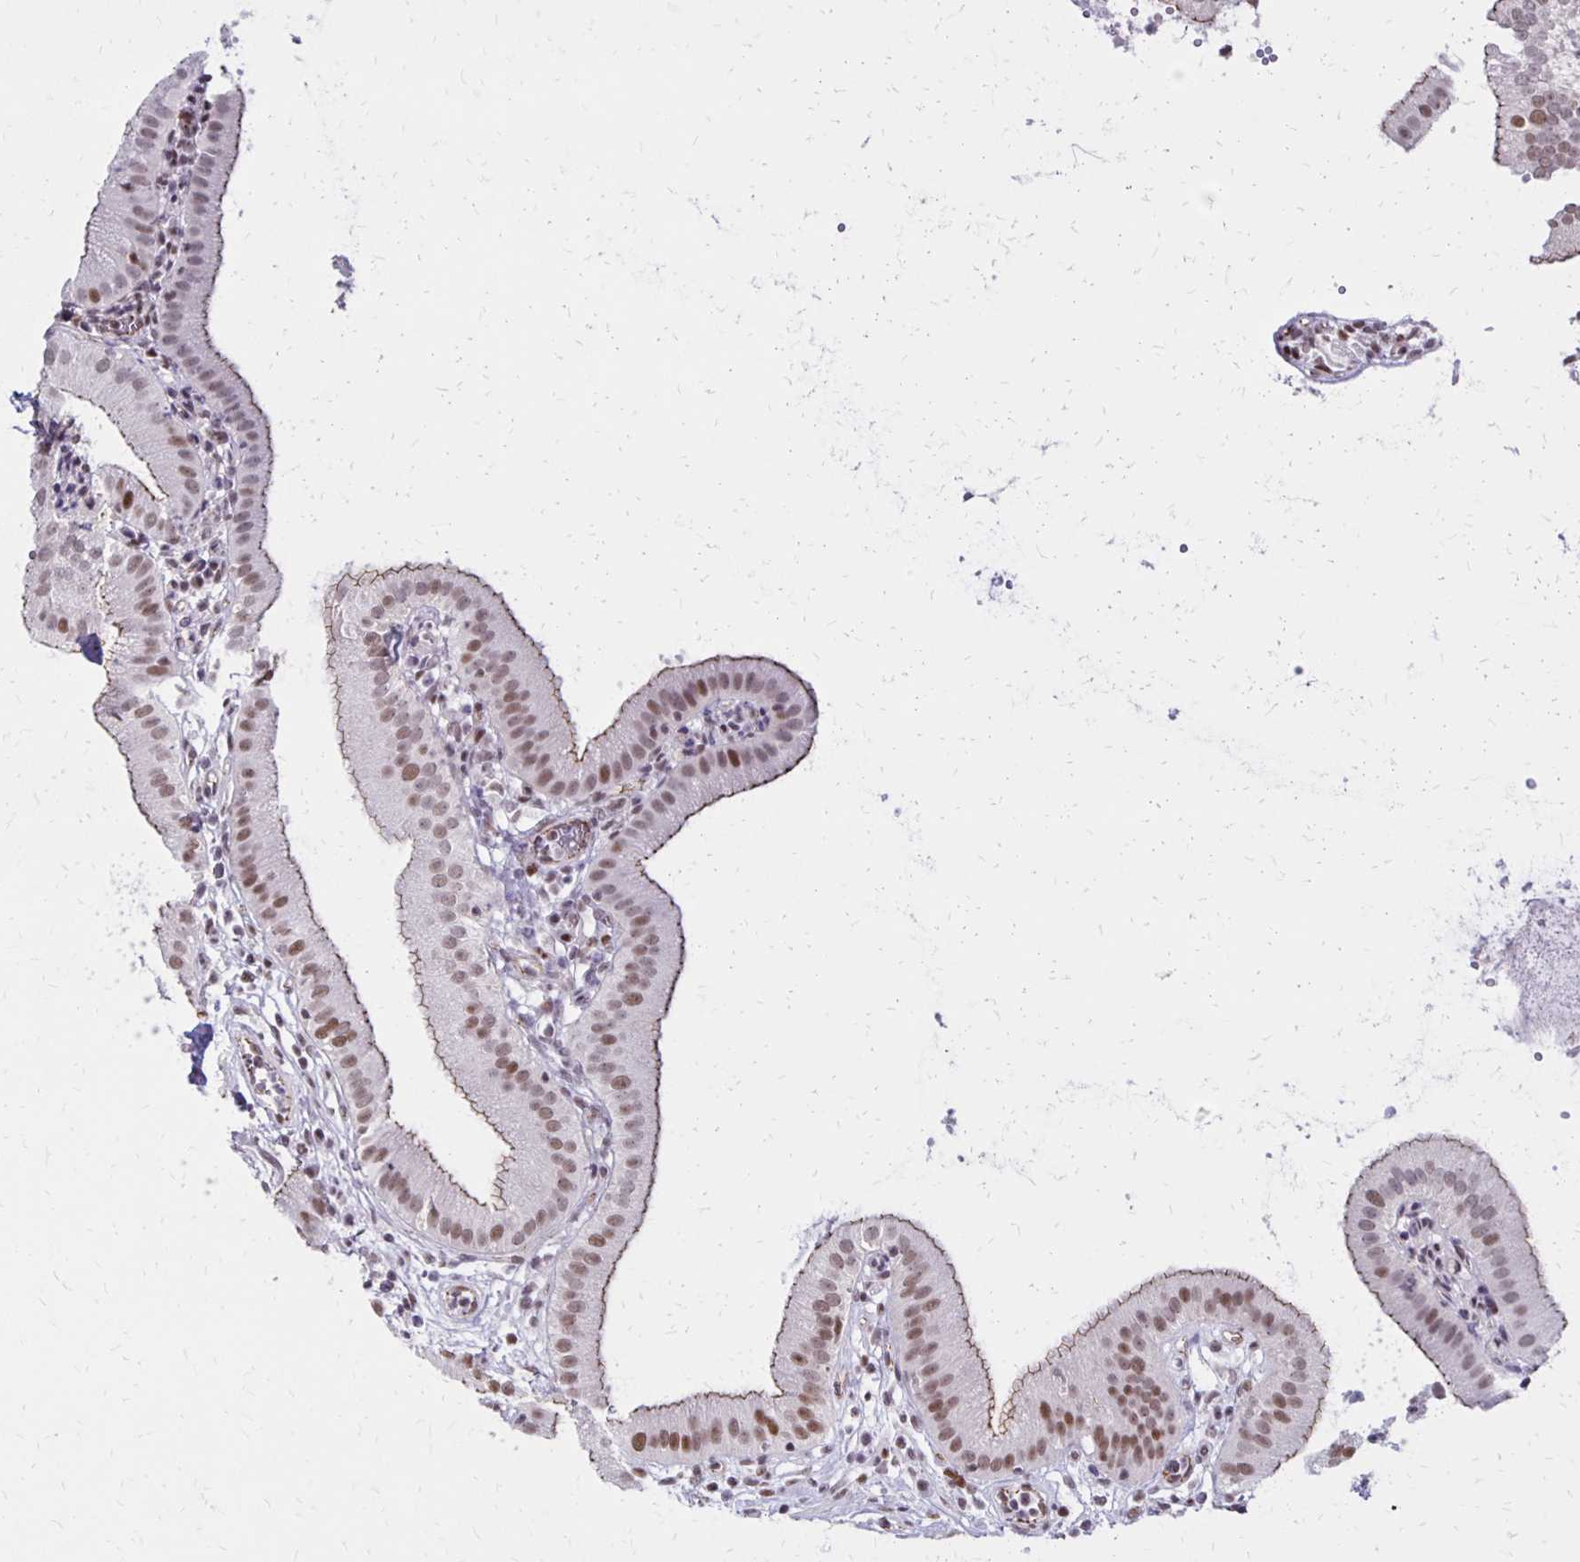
{"staining": {"intensity": "moderate", "quantity": ">75%", "location": "cytoplasmic/membranous,nuclear"}, "tissue": "gallbladder", "cell_type": "Glandular cells", "image_type": "normal", "snomed": [{"axis": "morphology", "description": "Normal tissue, NOS"}, {"axis": "topography", "description": "Gallbladder"}], "caption": "Brown immunohistochemical staining in normal gallbladder shows moderate cytoplasmic/membranous,nuclear staining in about >75% of glandular cells.", "gene": "DDB2", "patient": {"sex": "female", "age": 65}}